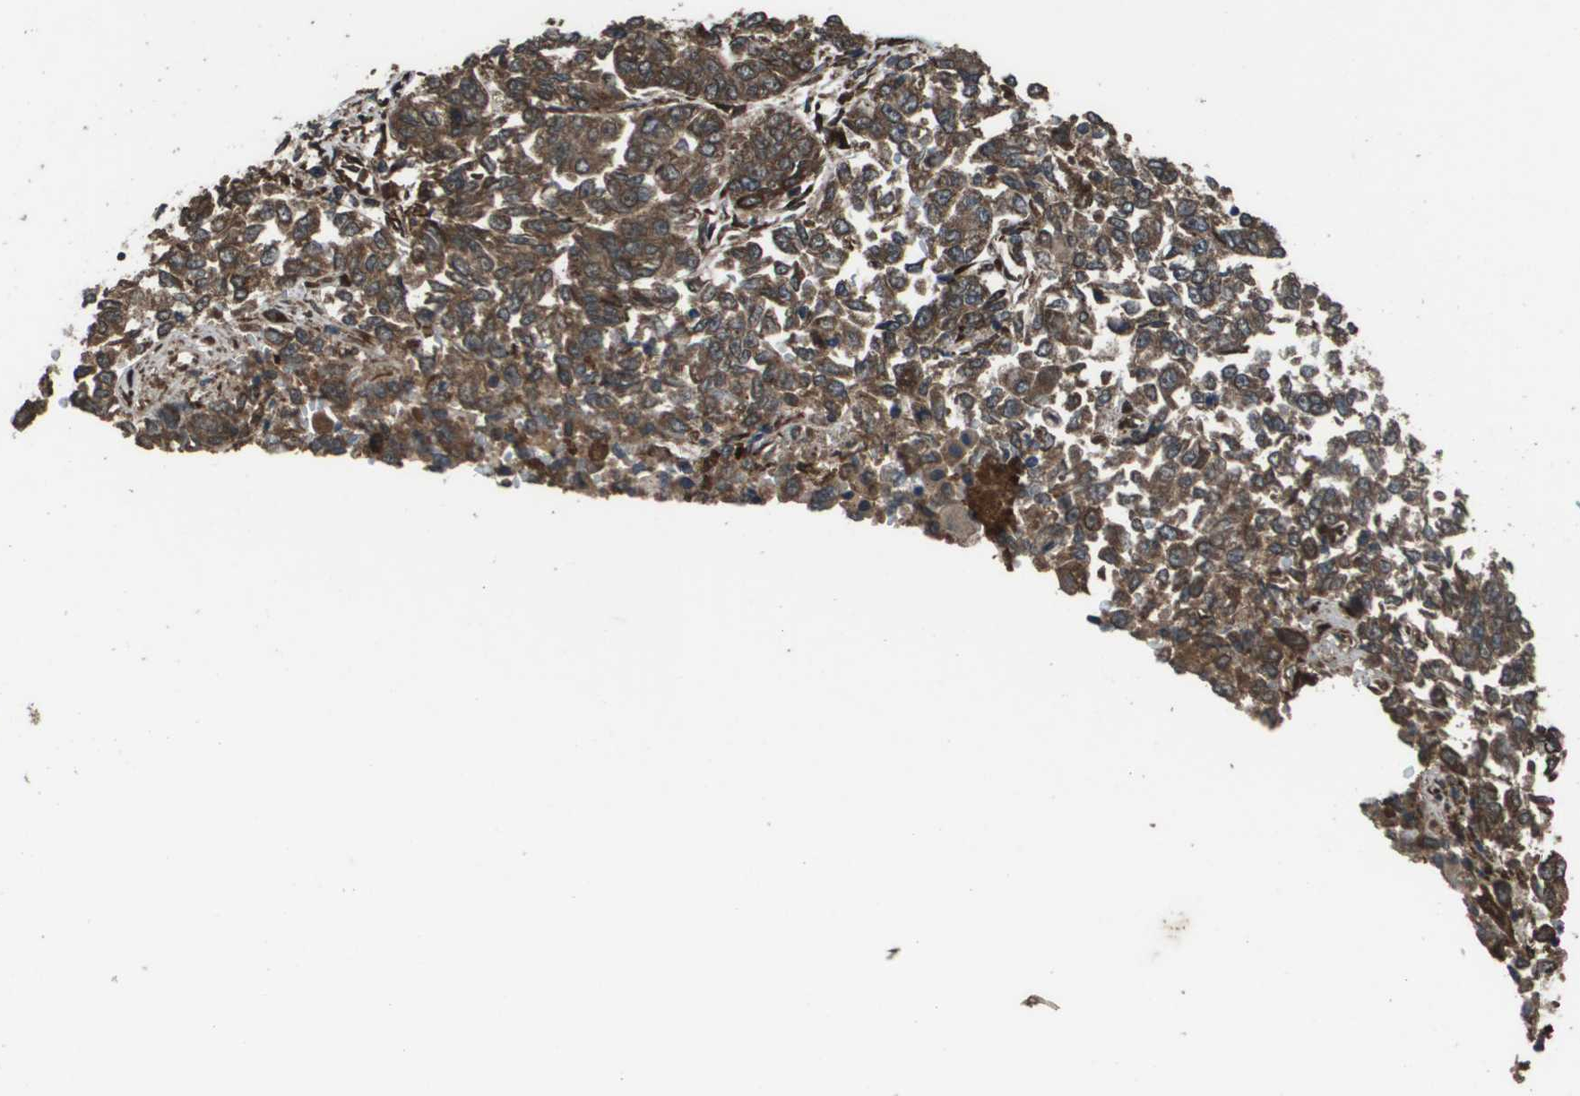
{"staining": {"intensity": "strong", "quantity": ">75%", "location": "cytoplasmic/membranous"}, "tissue": "lung cancer", "cell_type": "Tumor cells", "image_type": "cancer", "snomed": [{"axis": "morphology", "description": "Adenocarcinoma, NOS"}, {"axis": "topography", "description": "Lung"}], "caption": "Protein staining of lung cancer (adenocarcinoma) tissue shows strong cytoplasmic/membranous expression in approximately >75% of tumor cells.", "gene": "GOSR2", "patient": {"sex": "male", "age": 84}}